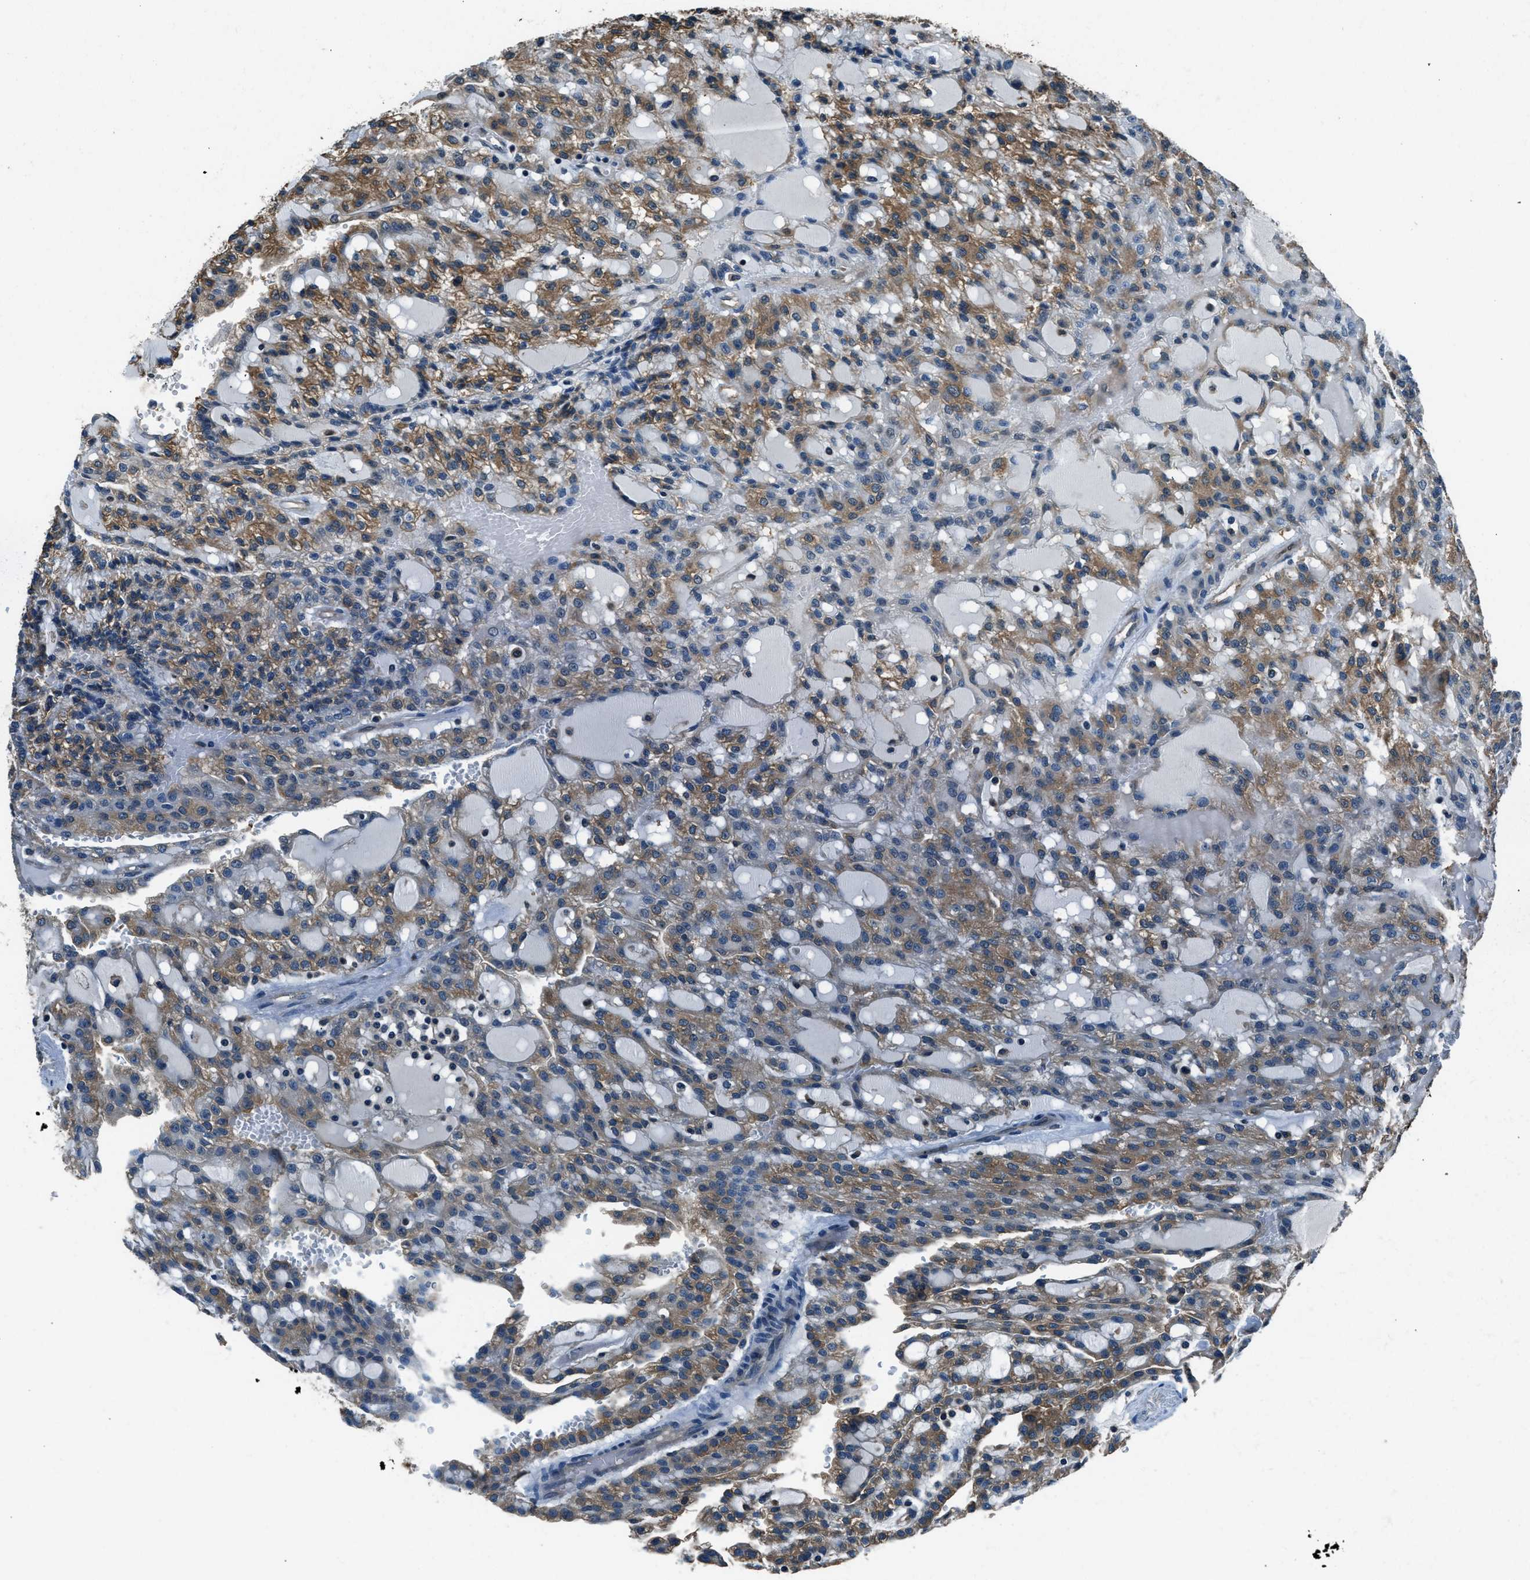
{"staining": {"intensity": "moderate", "quantity": "25%-75%", "location": "cytoplasmic/membranous"}, "tissue": "renal cancer", "cell_type": "Tumor cells", "image_type": "cancer", "snomed": [{"axis": "morphology", "description": "Adenocarcinoma, NOS"}, {"axis": "topography", "description": "Kidney"}], "caption": "Immunohistochemistry (IHC) image of renal adenocarcinoma stained for a protein (brown), which reveals medium levels of moderate cytoplasmic/membranous staining in approximately 25%-75% of tumor cells.", "gene": "ARFGAP2", "patient": {"sex": "male", "age": 63}}